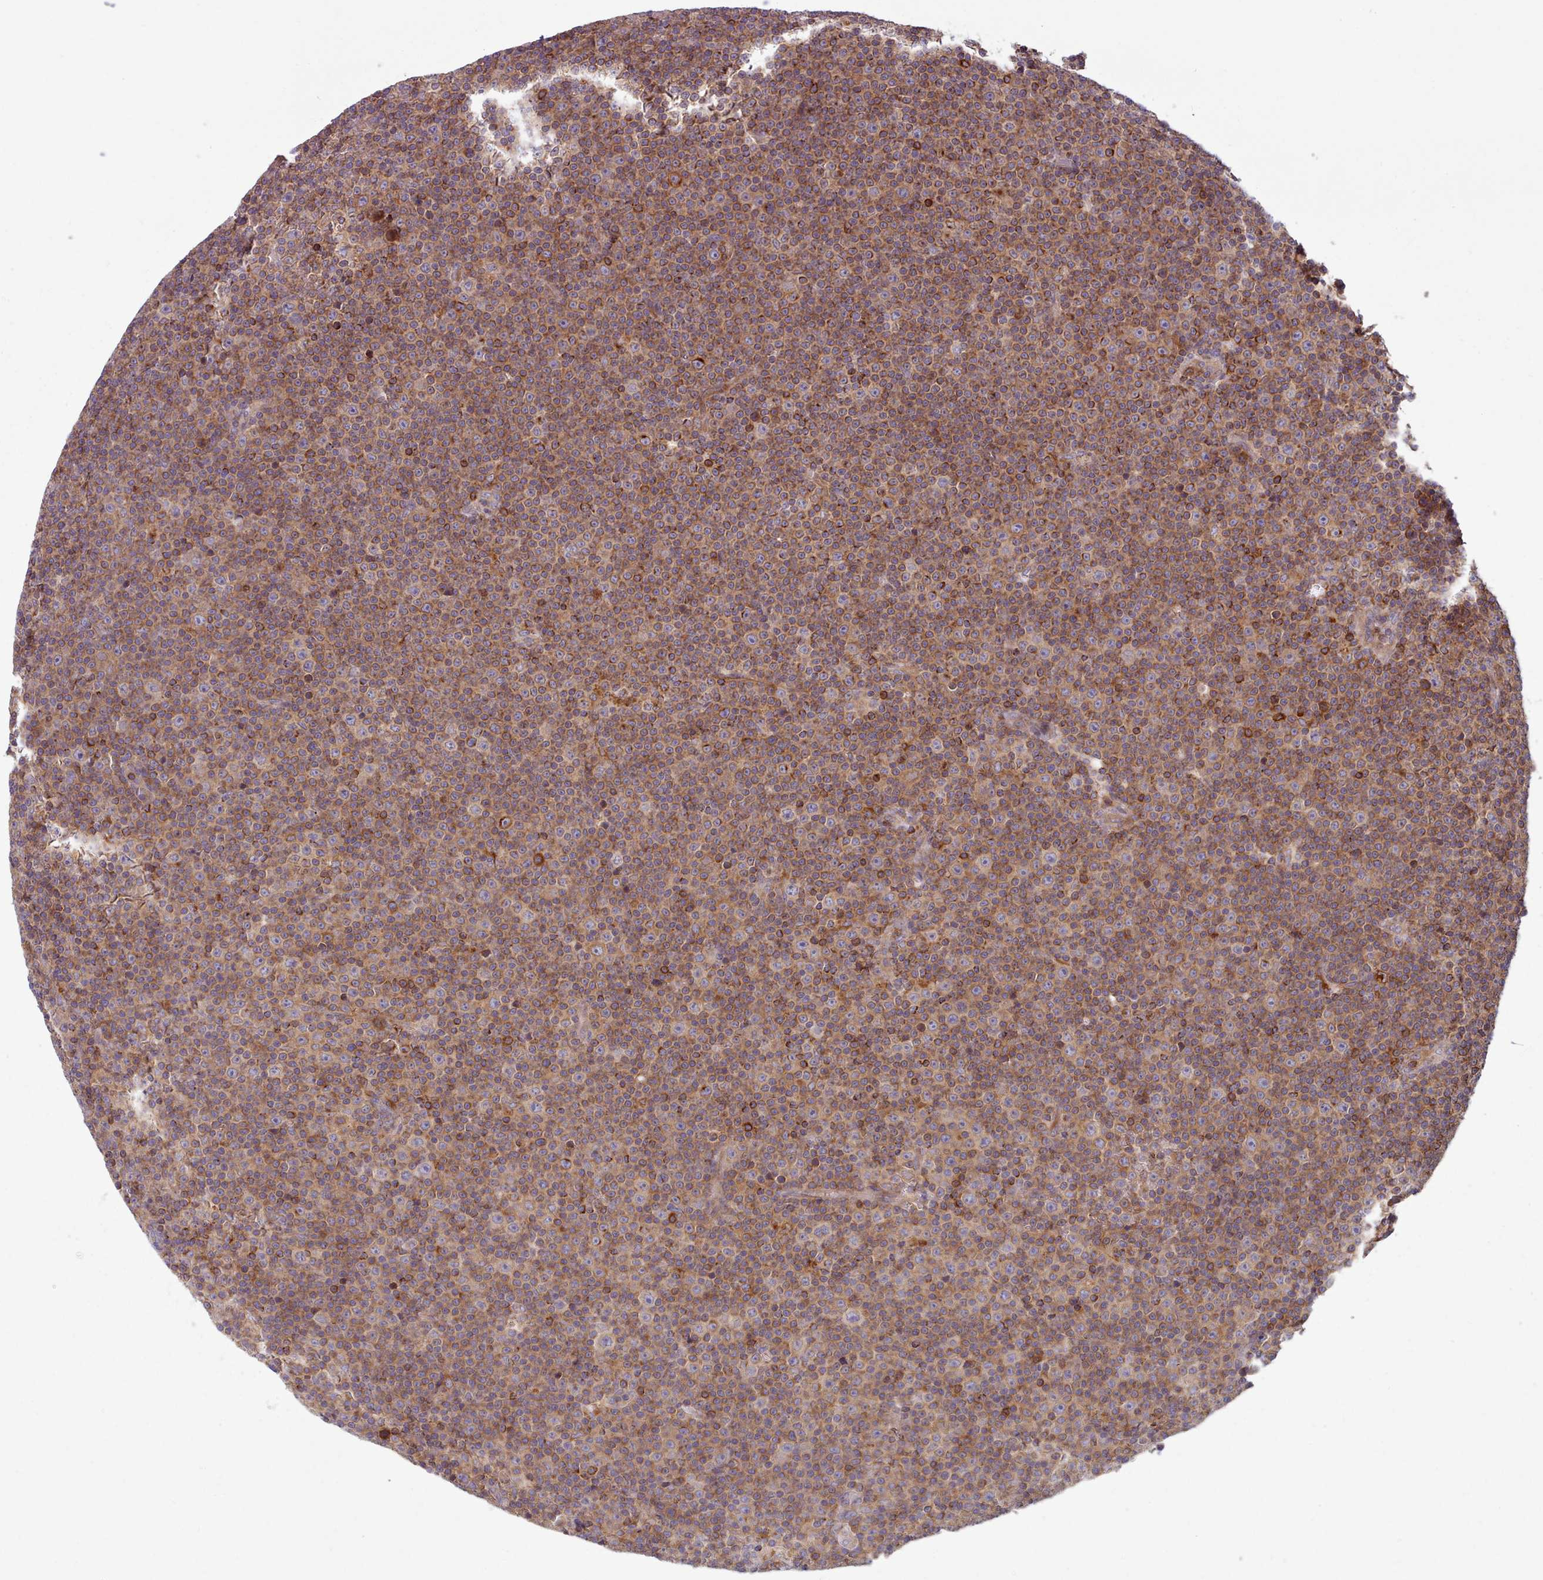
{"staining": {"intensity": "moderate", "quantity": "<25%", "location": "cytoplasmic/membranous"}, "tissue": "lymphoma", "cell_type": "Tumor cells", "image_type": "cancer", "snomed": [{"axis": "morphology", "description": "Malignant lymphoma, non-Hodgkin's type, Low grade"}, {"axis": "topography", "description": "Lymph node"}], "caption": "High-power microscopy captured an immunohistochemistry histopathology image of malignant lymphoma, non-Hodgkin's type (low-grade), revealing moderate cytoplasmic/membranous positivity in about <25% of tumor cells.", "gene": "CRYBG1", "patient": {"sex": "female", "age": 67}}